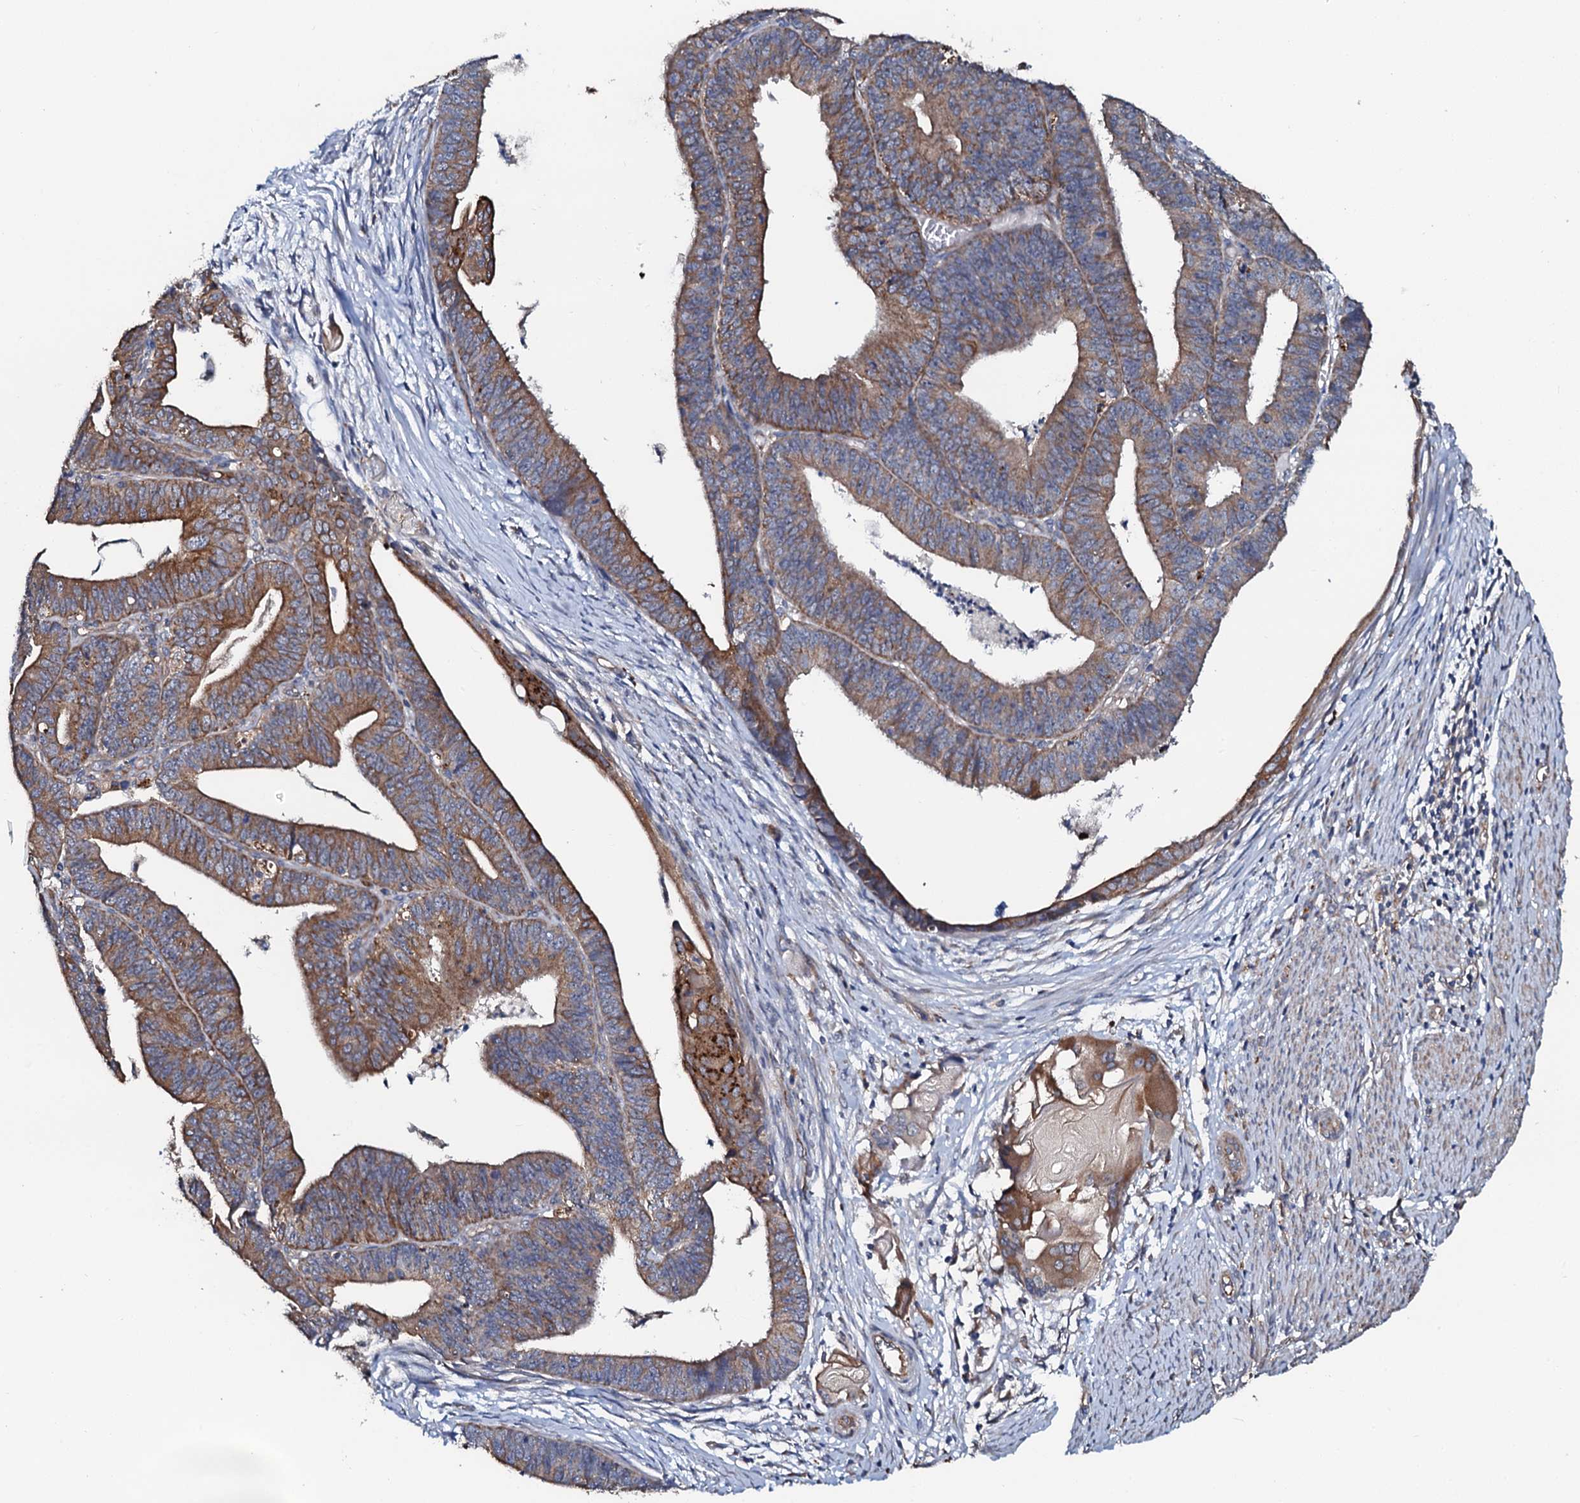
{"staining": {"intensity": "moderate", "quantity": "25%-75%", "location": "cytoplasmic/membranous"}, "tissue": "endometrial cancer", "cell_type": "Tumor cells", "image_type": "cancer", "snomed": [{"axis": "morphology", "description": "Adenocarcinoma, NOS"}, {"axis": "topography", "description": "Endometrium"}], "caption": "Immunohistochemical staining of human endometrial cancer displays medium levels of moderate cytoplasmic/membranous protein staining in about 25%-75% of tumor cells. The protein of interest is shown in brown color, while the nuclei are stained blue.", "gene": "GLCE", "patient": {"sex": "female", "age": 73}}